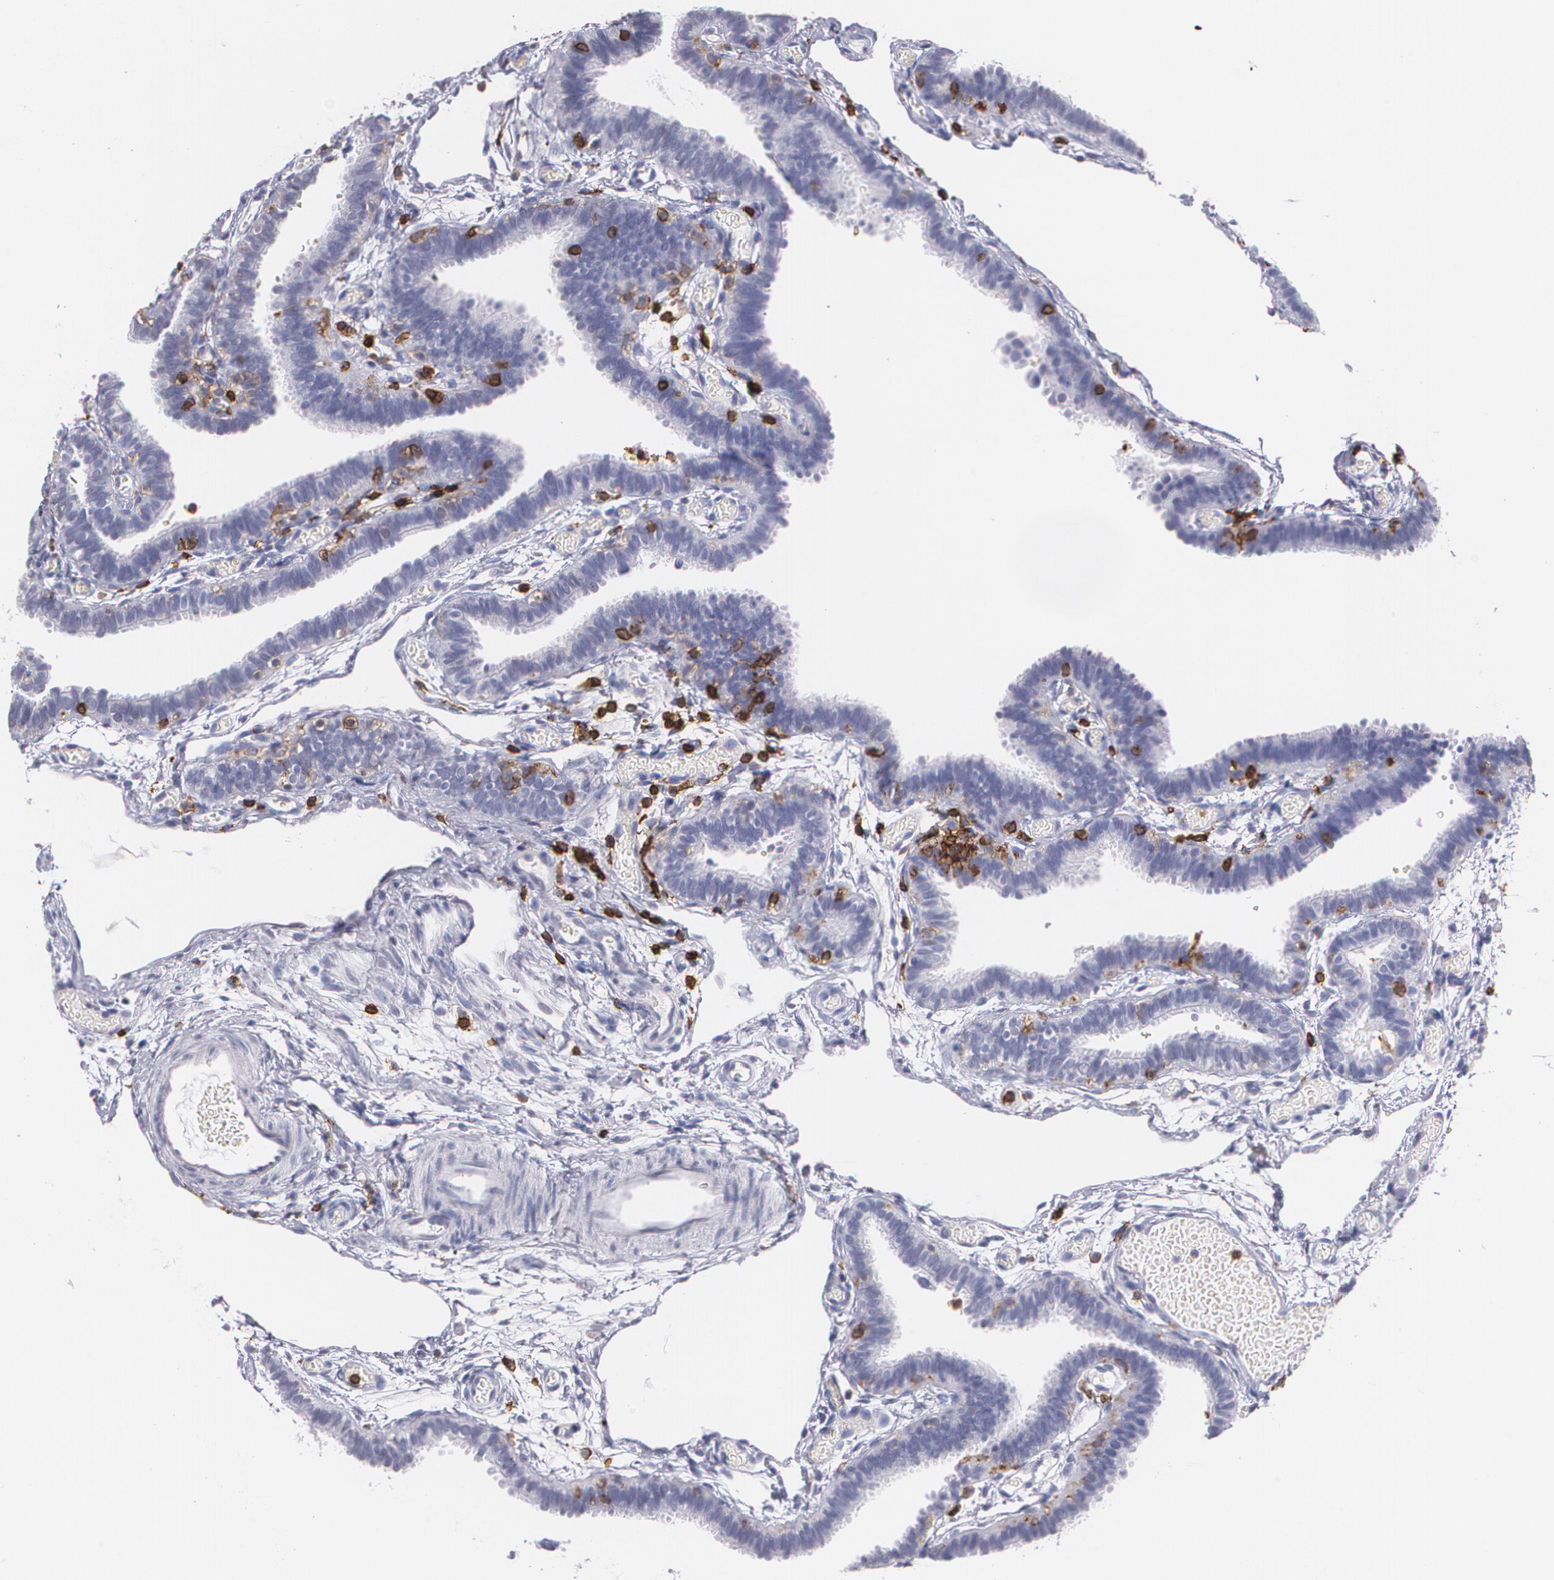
{"staining": {"intensity": "negative", "quantity": "none", "location": "none"}, "tissue": "fallopian tube", "cell_type": "Glandular cells", "image_type": "normal", "snomed": [{"axis": "morphology", "description": "Normal tissue, NOS"}, {"axis": "topography", "description": "Fallopian tube"}], "caption": "An image of human fallopian tube is negative for staining in glandular cells.", "gene": "PTPRC", "patient": {"sex": "female", "age": 29}}